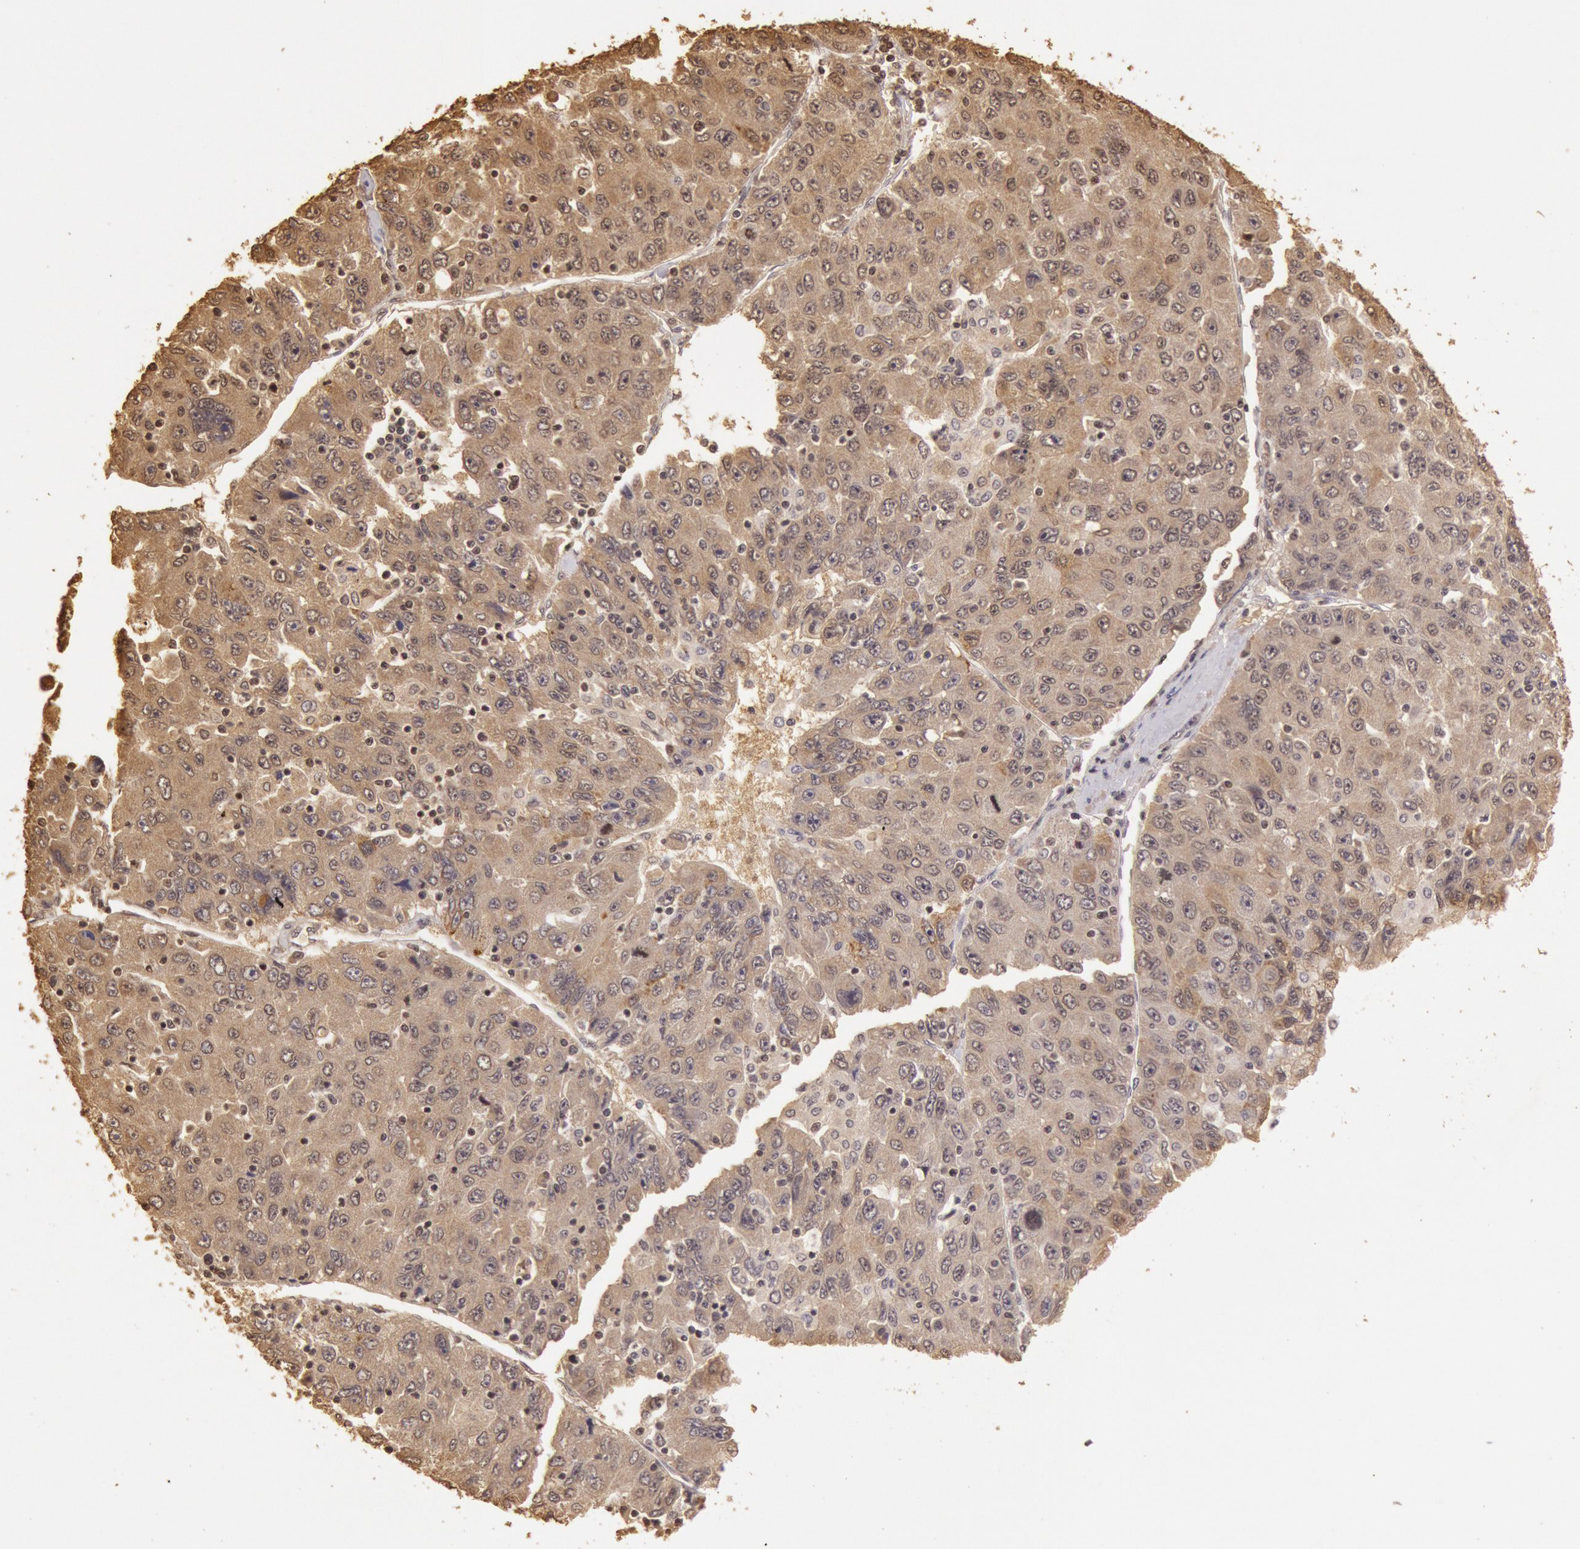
{"staining": {"intensity": "weak", "quantity": ">75%", "location": "cytoplasmic/membranous"}, "tissue": "liver cancer", "cell_type": "Tumor cells", "image_type": "cancer", "snomed": [{"axis": "morphology", "description": "Carcinoma, Hepatocellular, NOS"}, {"axis": "topography", "description": "Liver"}], "caption": "Hepatocellular carcinoma (liver) was stained to show a protein in brown. There is low levels of weak cytoplasmic/membranous positivity in about >75% of tumor cells.", "gene": "SOD1", "patient": {"sex": "male", "age": 49}}